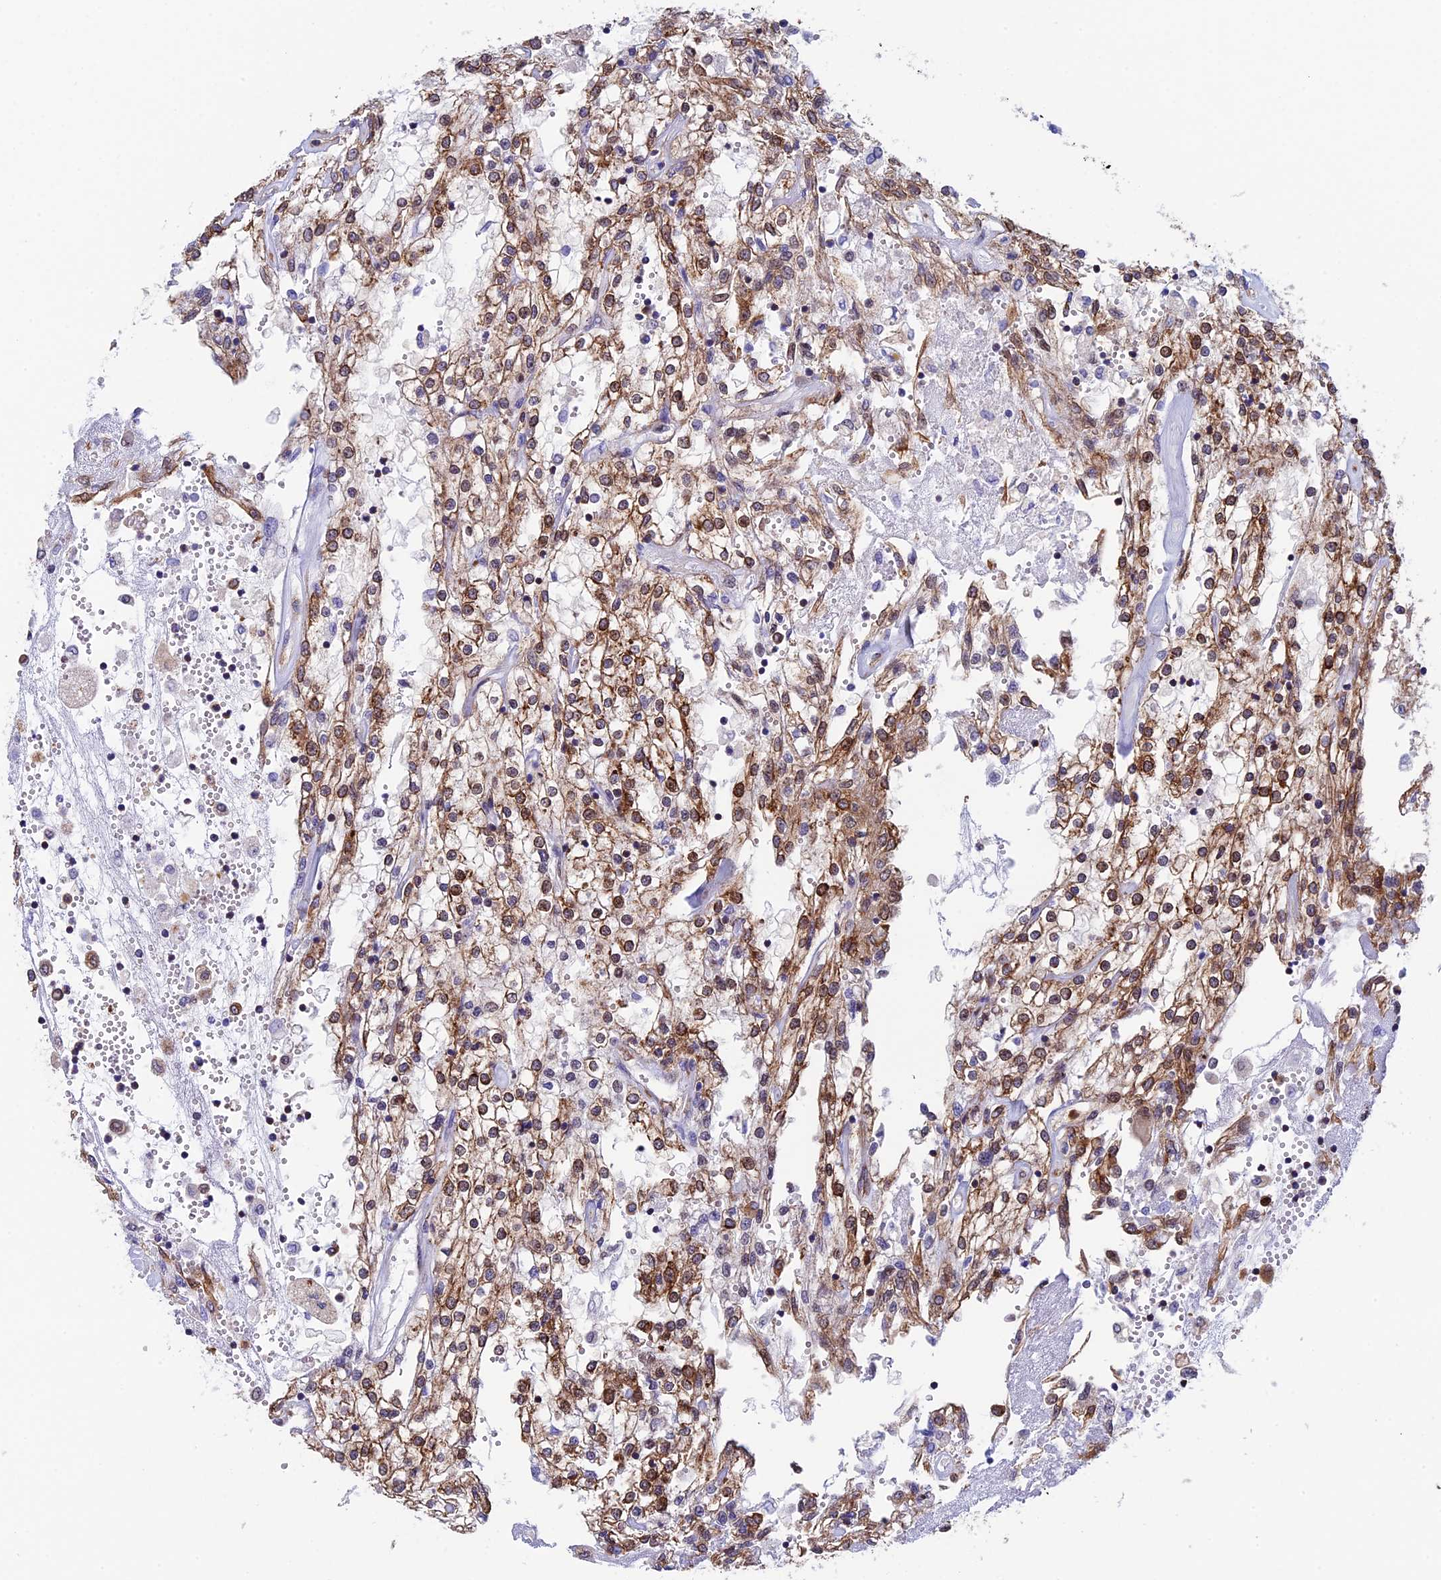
{"staining": {"intensity": "moderate", "quantity": "25%-75%", "location": "cytoplasmic/membranous"}, "tissue": "renal cancer", "cell_type": "Tumor cells", "image_type": "cancer", "snomed": [{"axis": "morphology", "description": "Adenocarcinoma, NOS"}, {"axis": "topography", "description": "Kidney"}], "caption": "Tumor cells display medium levels of moderate cytoplasmic/membranous staining in approximately 25%-75% of cells in human renal cancer (adenocarcinoma).", "gene": "SLC9A5", "patient": {"sex": "female", "age": 52}}